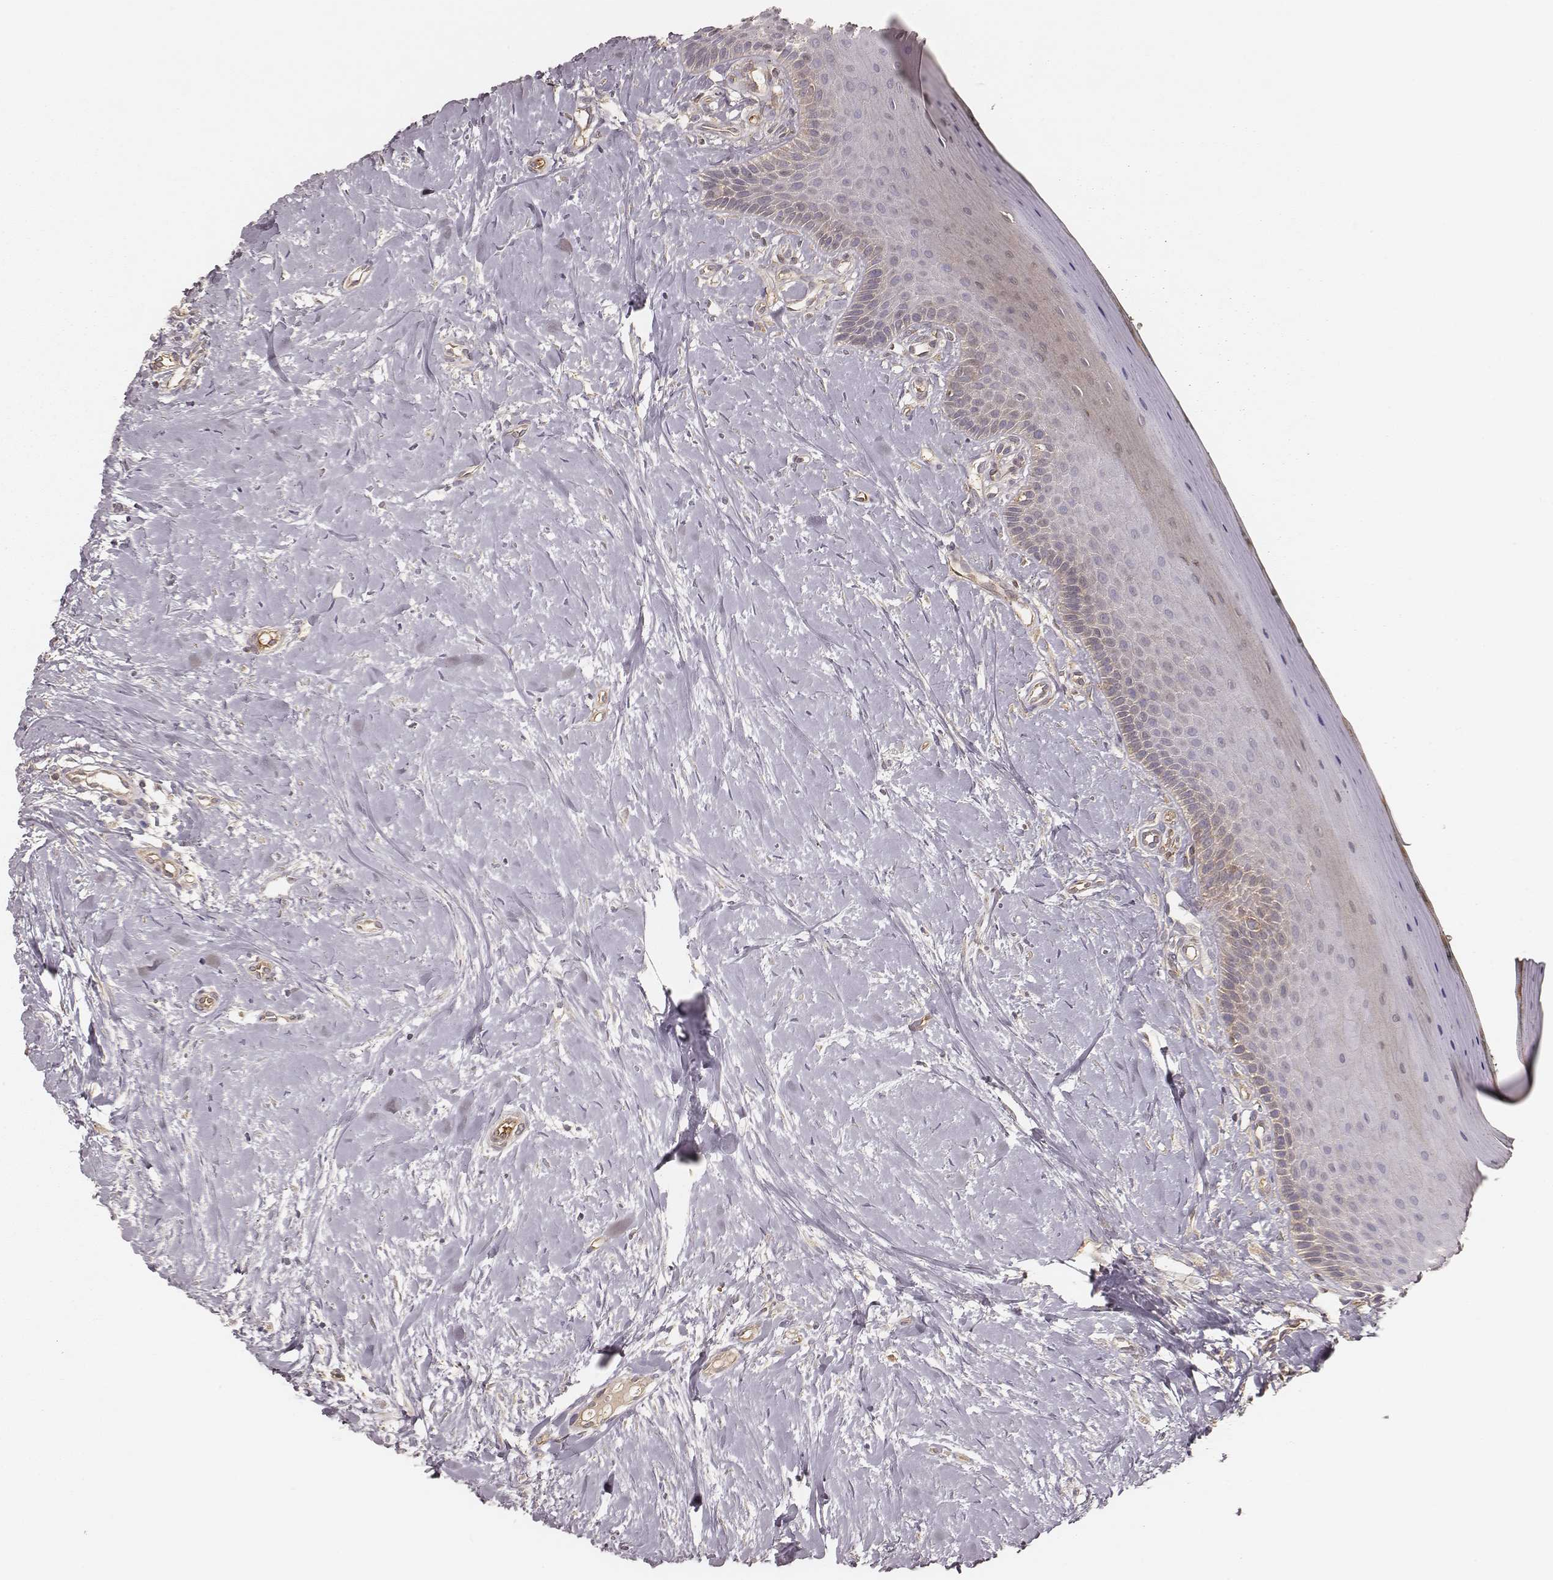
{"staining": {"intensity": "weak", "quantity": "25%-75%", "location": "cytoplasmic/membranous"}, "tissue": "oral mucosa", "cell_type": "Squamous epithelial cells", "image_type": "normal", "snomed": [{"axis": "morphology", "description": "Normal tissue, NOS"}, {"axis": "topography", "description": "Oral tissue"}], "caption": "This is a histology image of immunohistochemistry (IHC) staining of normal oral mucosa, which shows weak staining in the cytoplasmic/membranous of squamous epithelial cells.", "gene": "CARS1", "patient": {"sex": "female", "age": 43}}